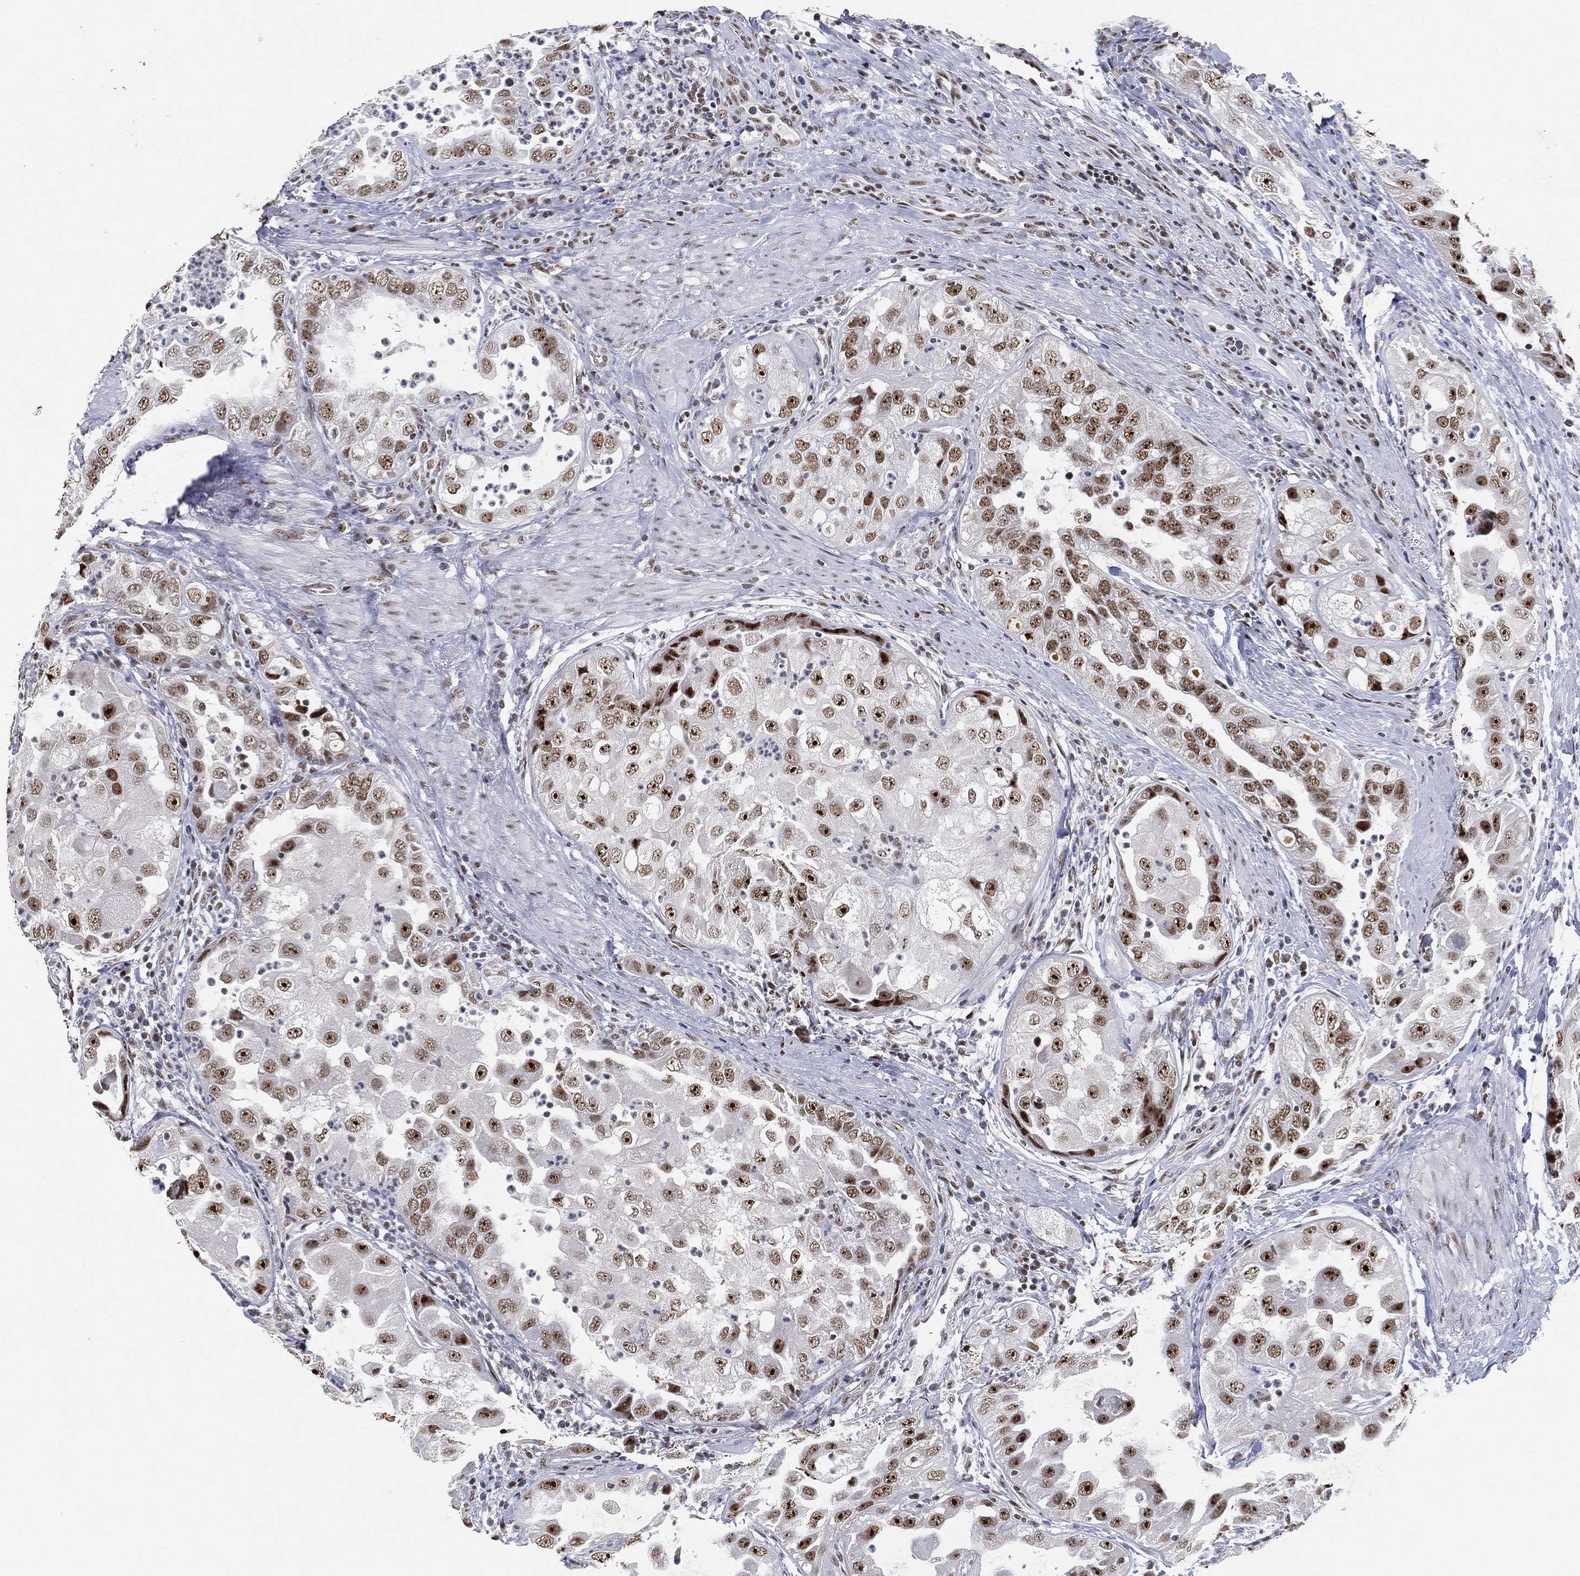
{"staining": {"intensity": "moderate", "quantity": ">75%", "location": "nuclear"}, "tissue": "urothelial cancer", "cell_type": "Tumor cells", "image_type": "cancer", "snomed": [{"axis": "morphology", "description": "Urothelial carcinoma, High grade"}, {"axis": "topography", "description": "Urinary bladder"}], "caption": "Urothelial cancer was stained to show a protein in brown. There is medium levels of moderate nuclear expression in approximately >75% of tumor cells.", "gene": "DDX27", "patient": {"sex": "female", "age": 41}}